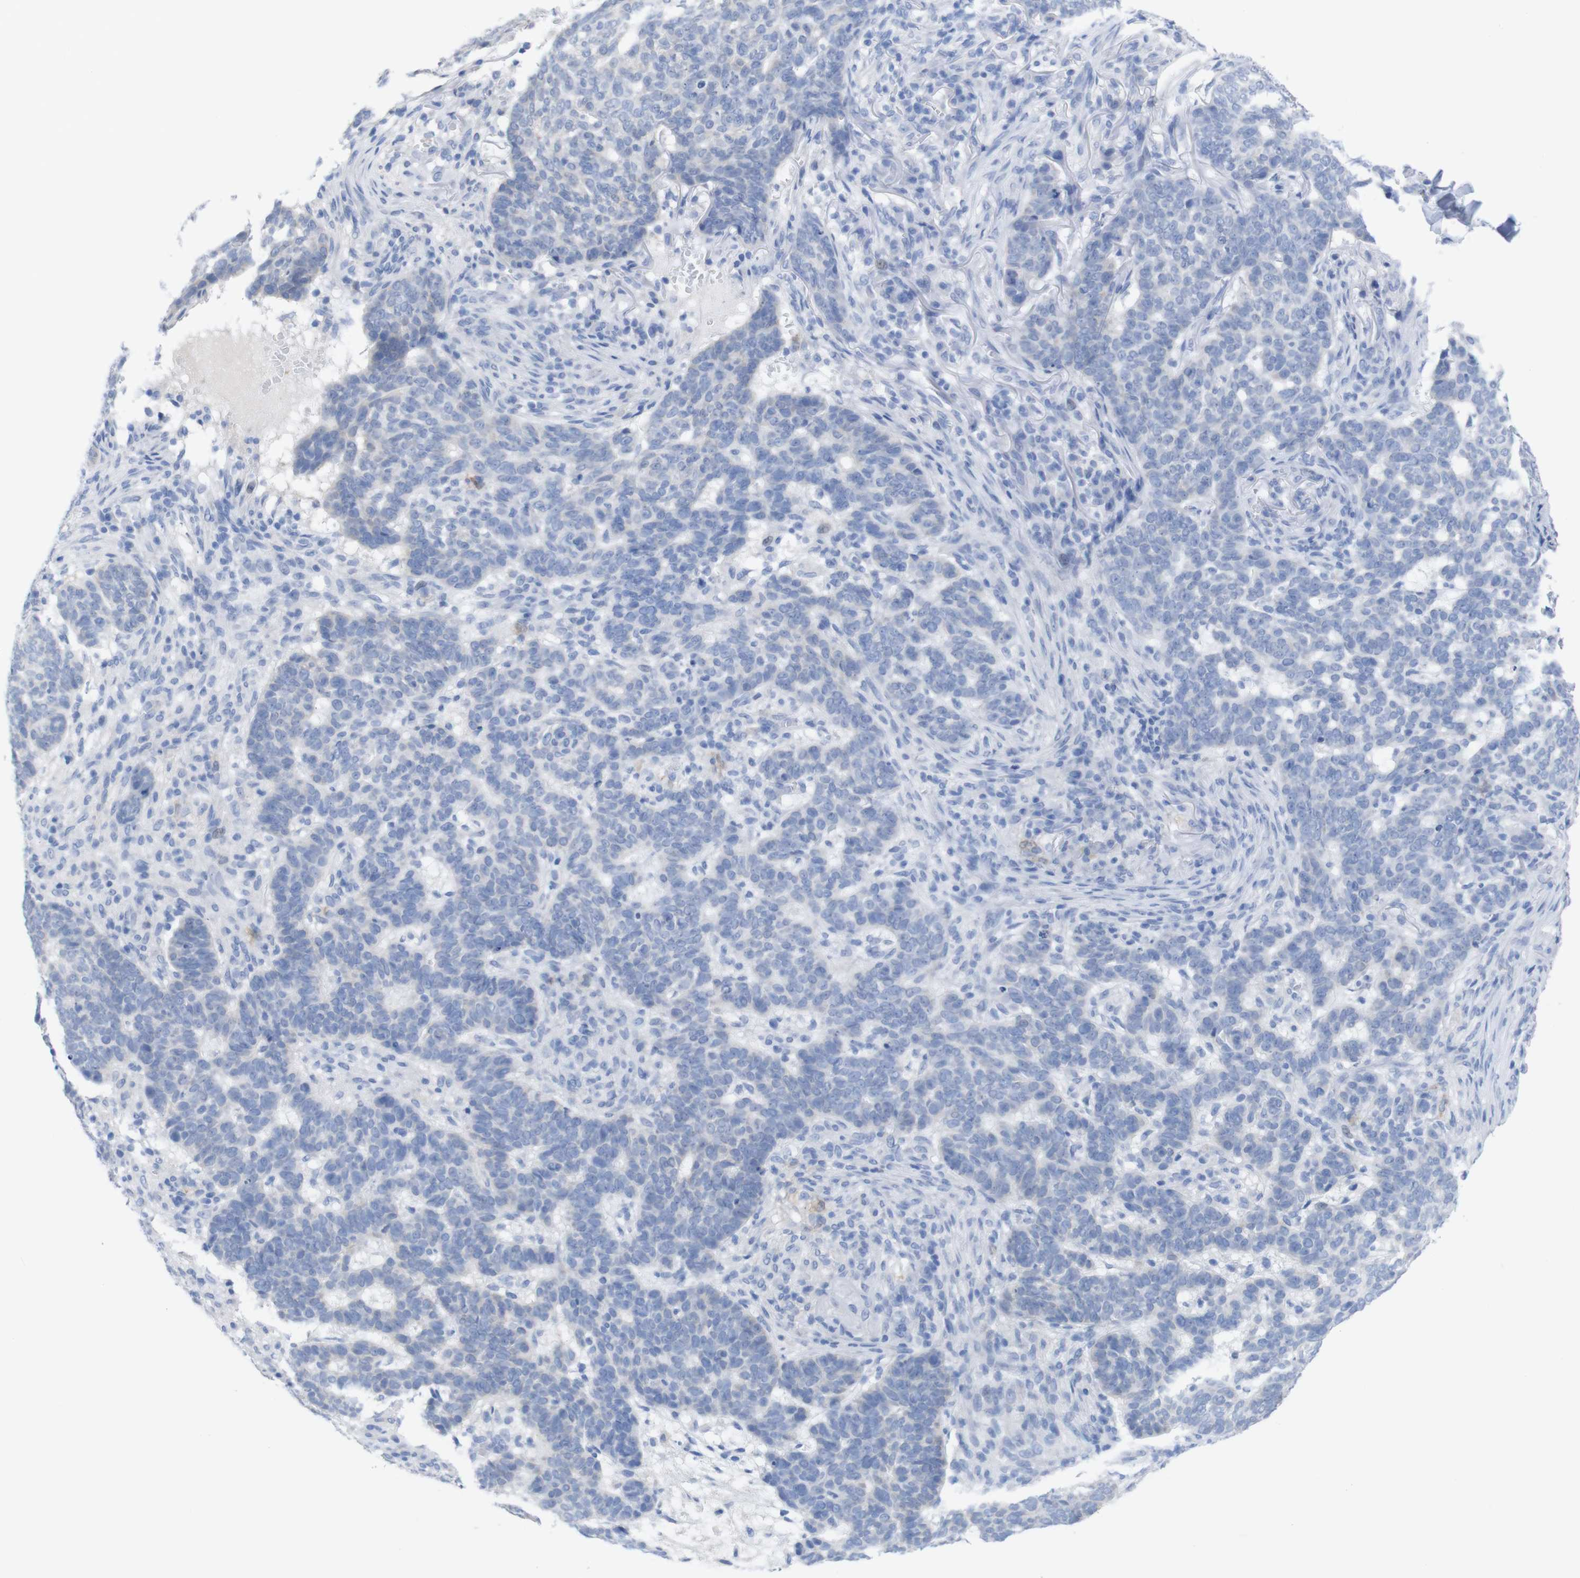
{"staining": {"intensity": "negative", "quantity": "none", "location": "none"}, "tissue": "skin cancer", "cell_type": "Tumor cells", "image_type": "cancer", "snomed": [{"axis": "morphology", "description": "Basal cell carcinoma"}, {"axis": "topography", "description": "Skin"}], "caption": "Histopathology image shows no protein positivity in tumor cells of skin basal cell carcinoma tissue.", "gene": "PNMA1", "patient": {"sex": "male", "age": 85}}